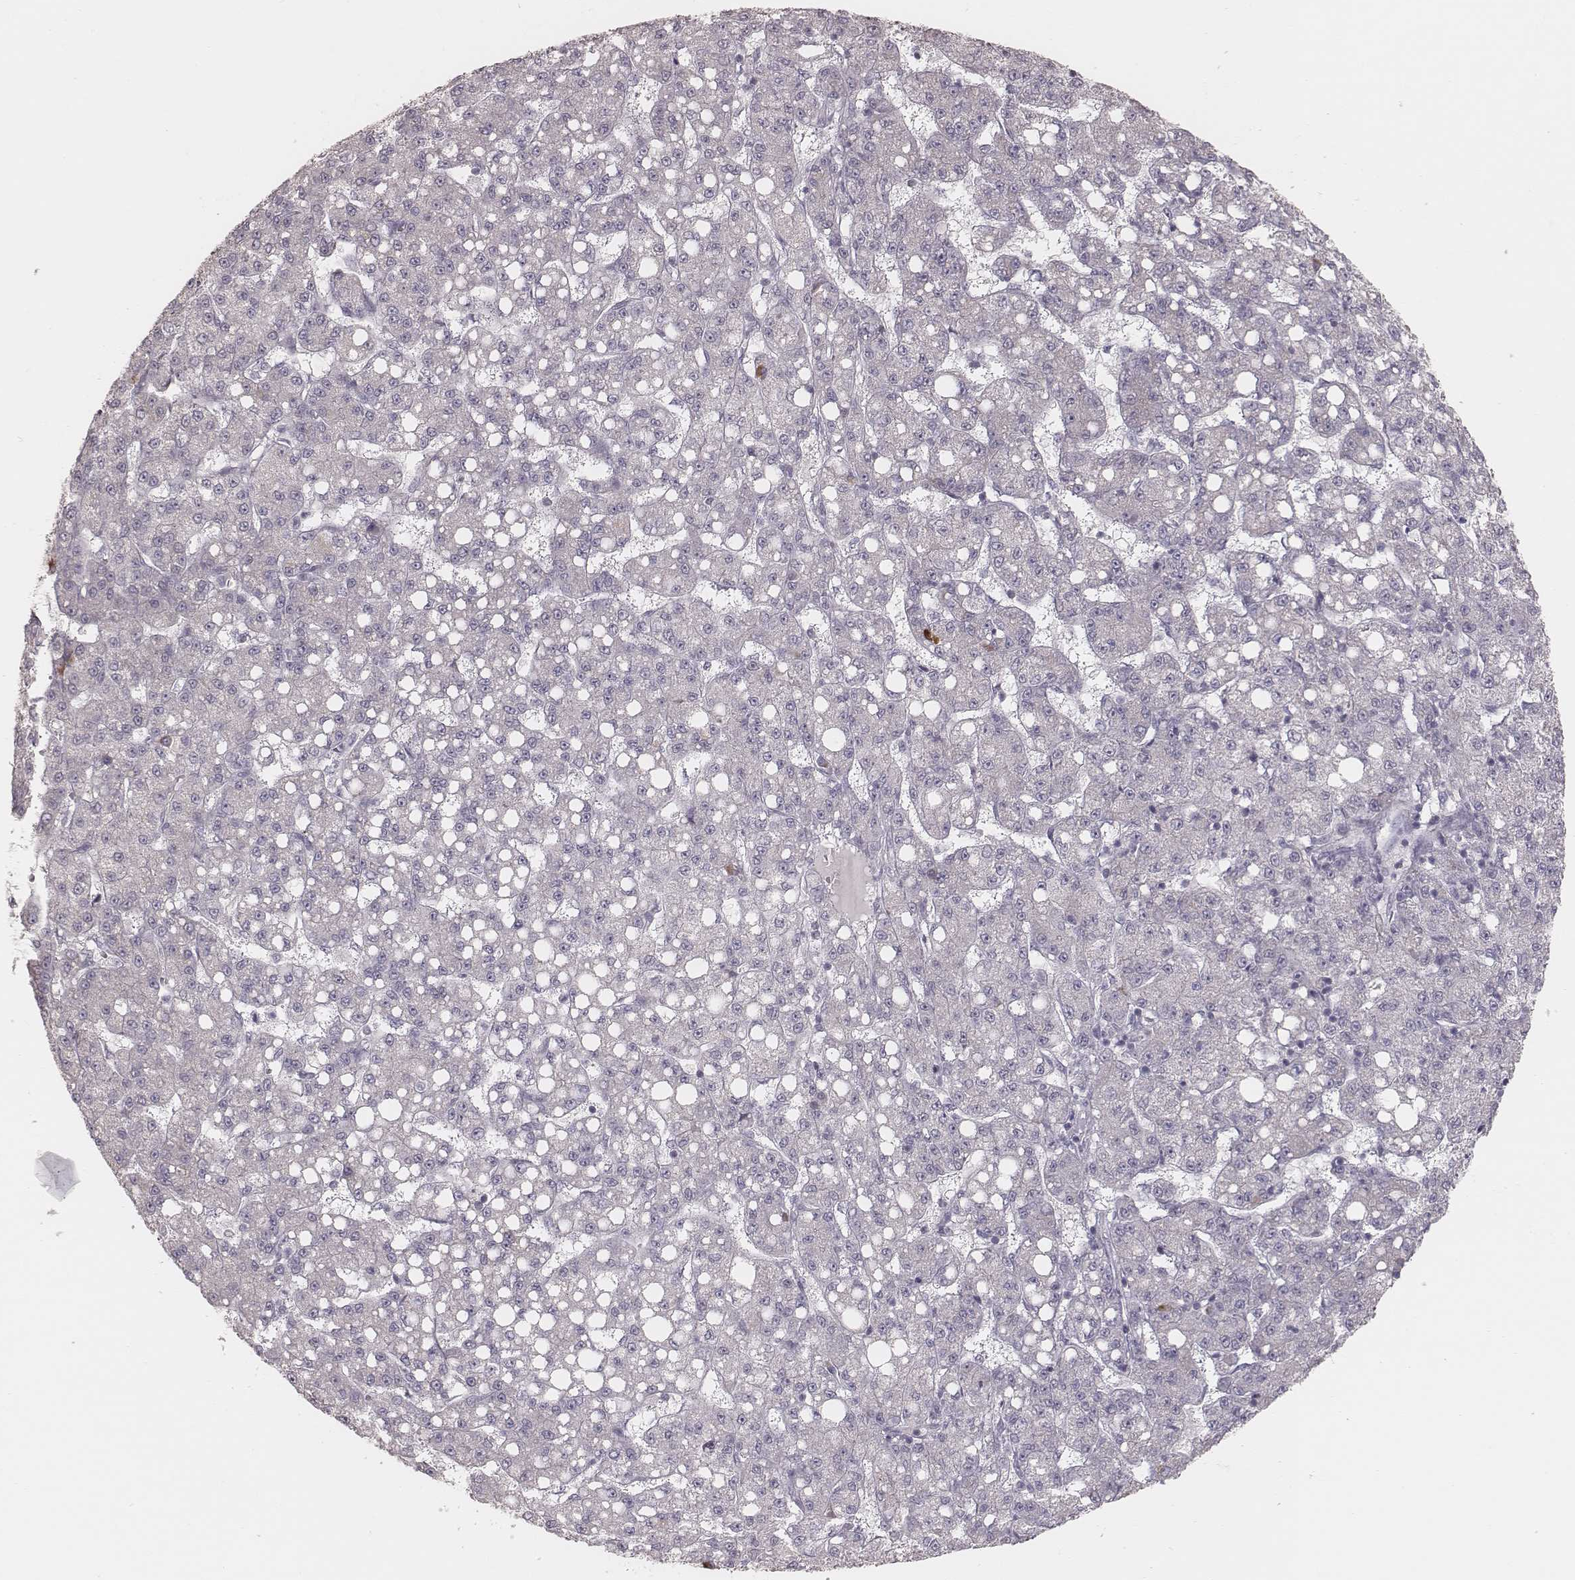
{"staining": {"intensity": "negative", "quantity": "none", "location": "none"}, "tissue": "liver cancer", "cell_type": "Tumor cells", "image_type": "cancer", "snomed": [{"axis": "morphology", "description": "Carcinoma, Hepatocellular, NOS"}, {"axis": "topography", "description": "Liver"}], "caption": "High magnification brightfield microscopy of liver hepatocellular carcinoma stained with DAB (brown) and counterstained with hematoxylin (blue): tumor cells show no significant staining.", "gene": "KIF5C", "patient": {"sex": "female", "age": 65}}